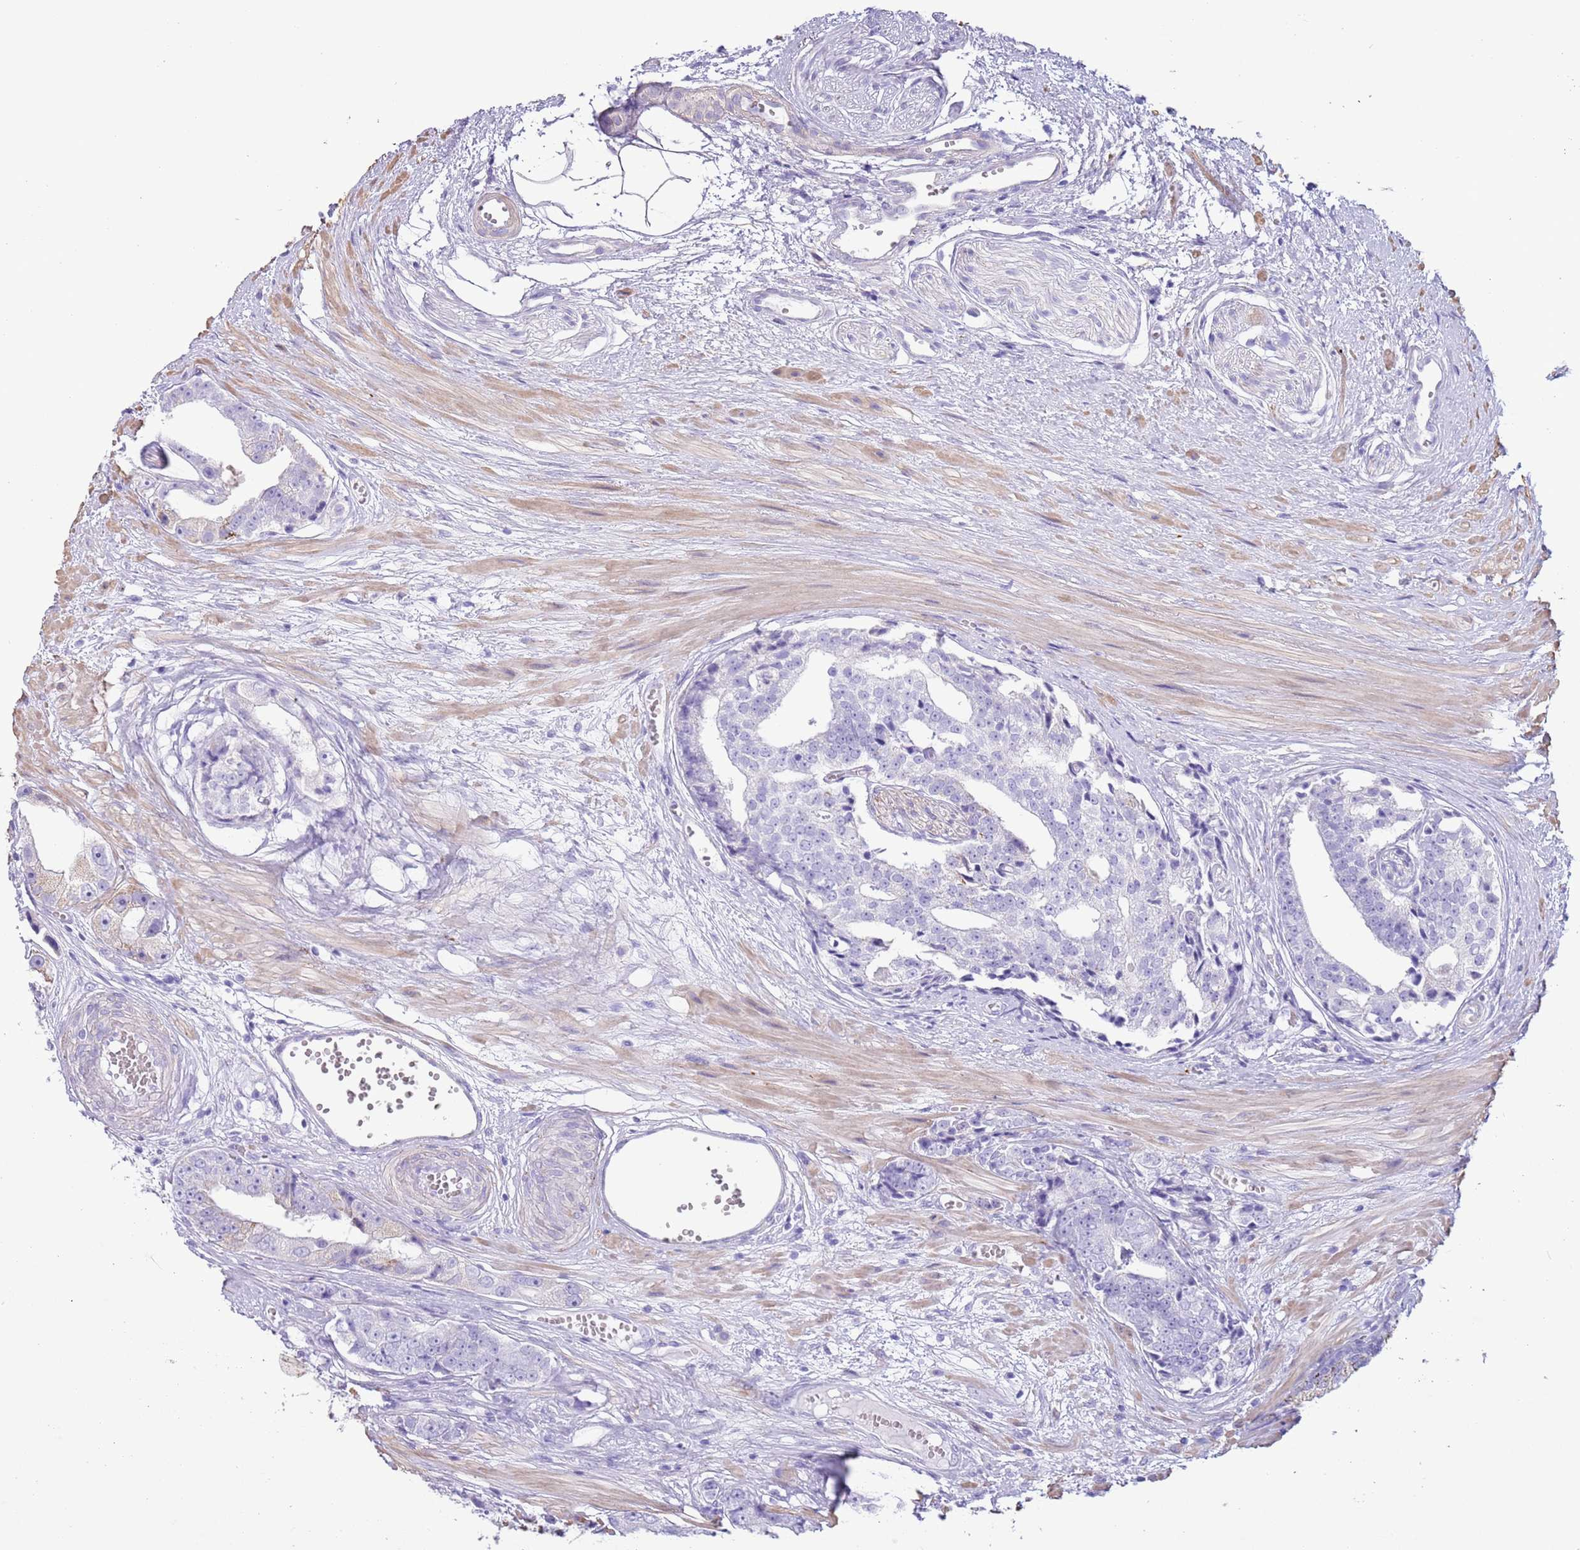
{"staining": {"intensity": "negative", "quantity": "none", "location": "none"}, "tissue": "prostate cancer", "cell_type": "Tumor cells", "image_type": "cancer", "snomed": [{"axis": "morphology", "description": "Adenocarcinoma, High grade"}, {"axis": "topography", "description": "Prostate"}], "caption": "This is an immunohistochemistry photomicrograph of human high-grade adenocarcinoma (prostate). There is no staining in tumor cells.", "gene": "SLC7A14", "patient": {"sex": "male", "age": 71}}